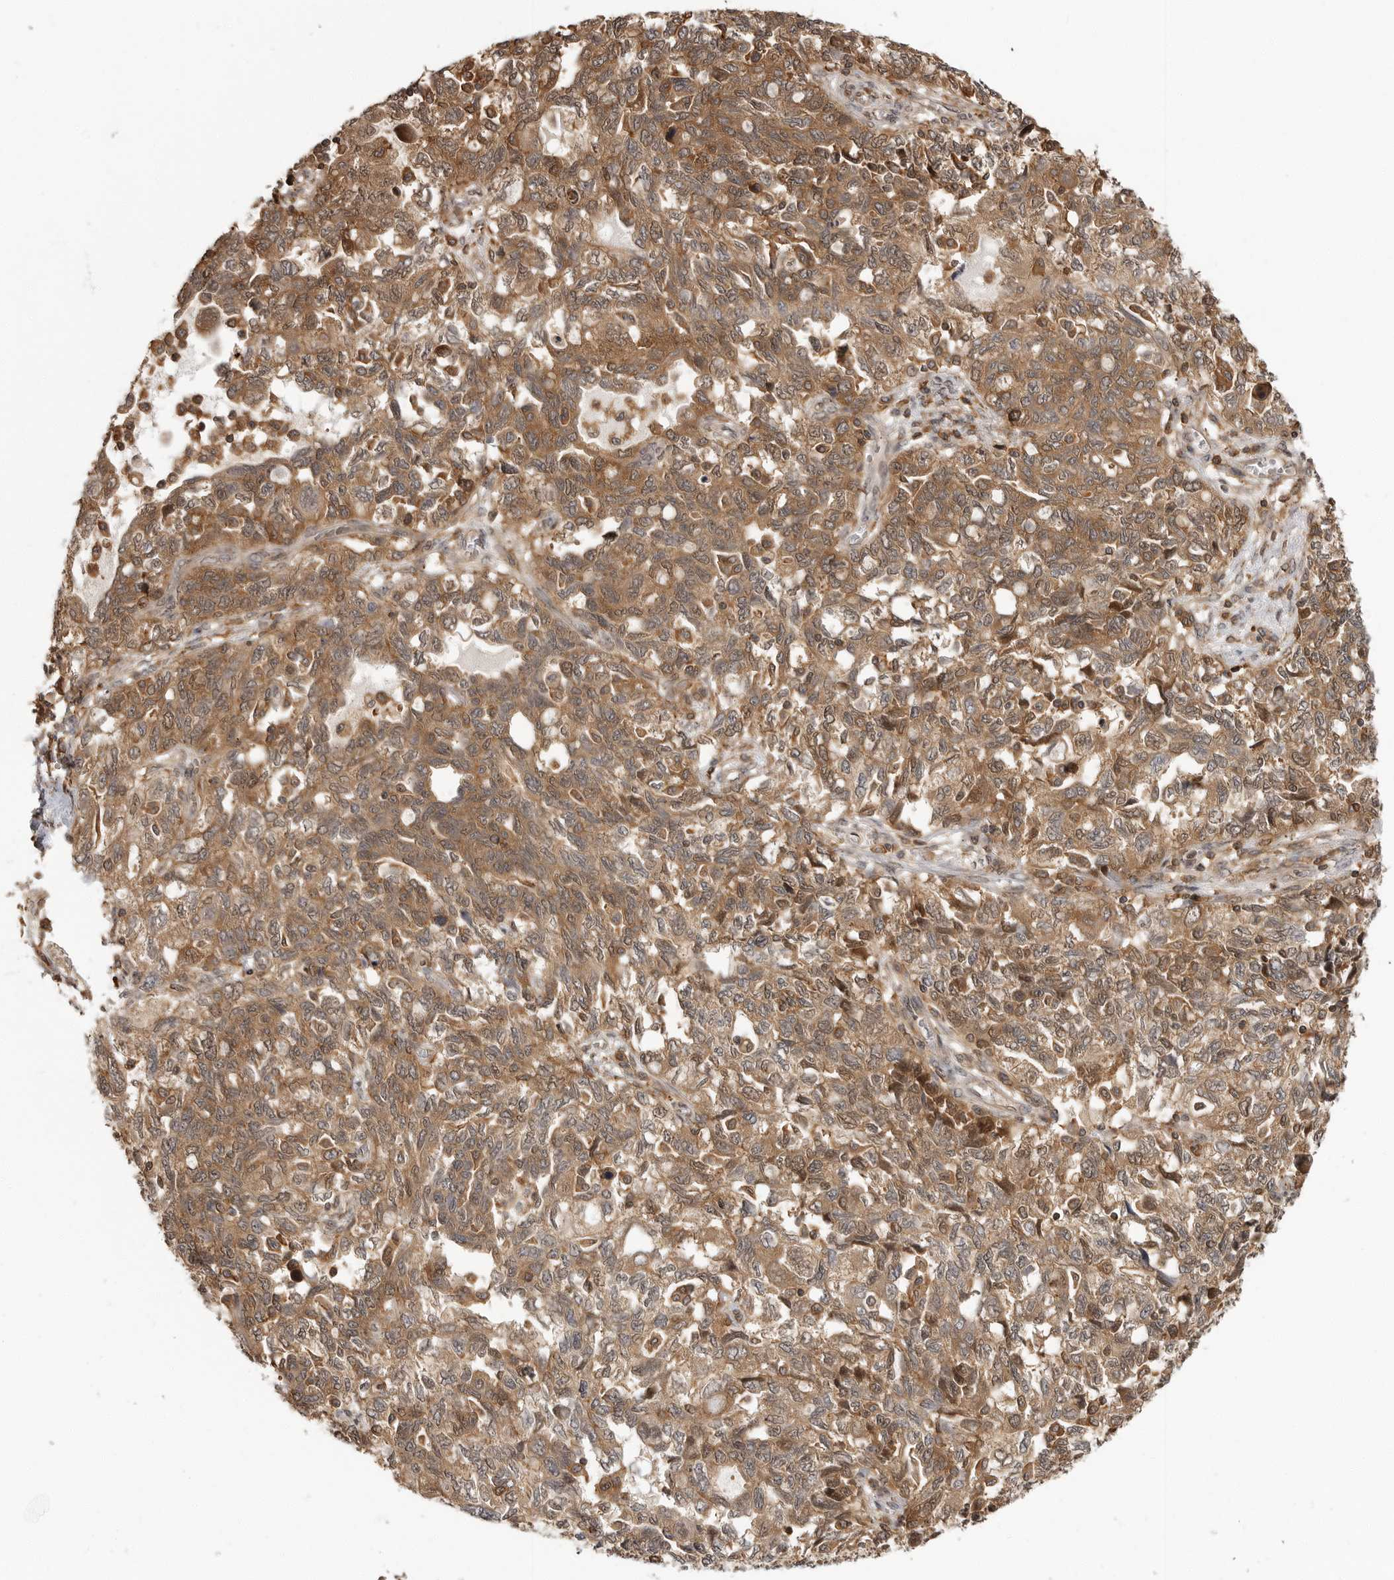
{"staining": {"intensity": "moderate", "quantity": ">75%", "location": "cytoplasmic/membranous,nuclear"}, "tissue": "ovarian cancer", "cell_type": "Tumor cells", "image_type": "cancer", "snomed": [{"axis": "morphology", "description": "Carcinoma, NOS"}, {"axis": "morphology", "description": "Cystadenocarcinoma, serous, NOS"}, {"axis": "topography", "description": "Ovary"}], "caption": "Ovarian cancer (serous cystadenocarcinoma) was stained to show a protein in brown. There is medium levels of moderate cytoplasmic/membranous and nuclear expression in about >75% of tumor cells.", "gene": "ERN1", "patient": {"sex": "female", "age": 69}}